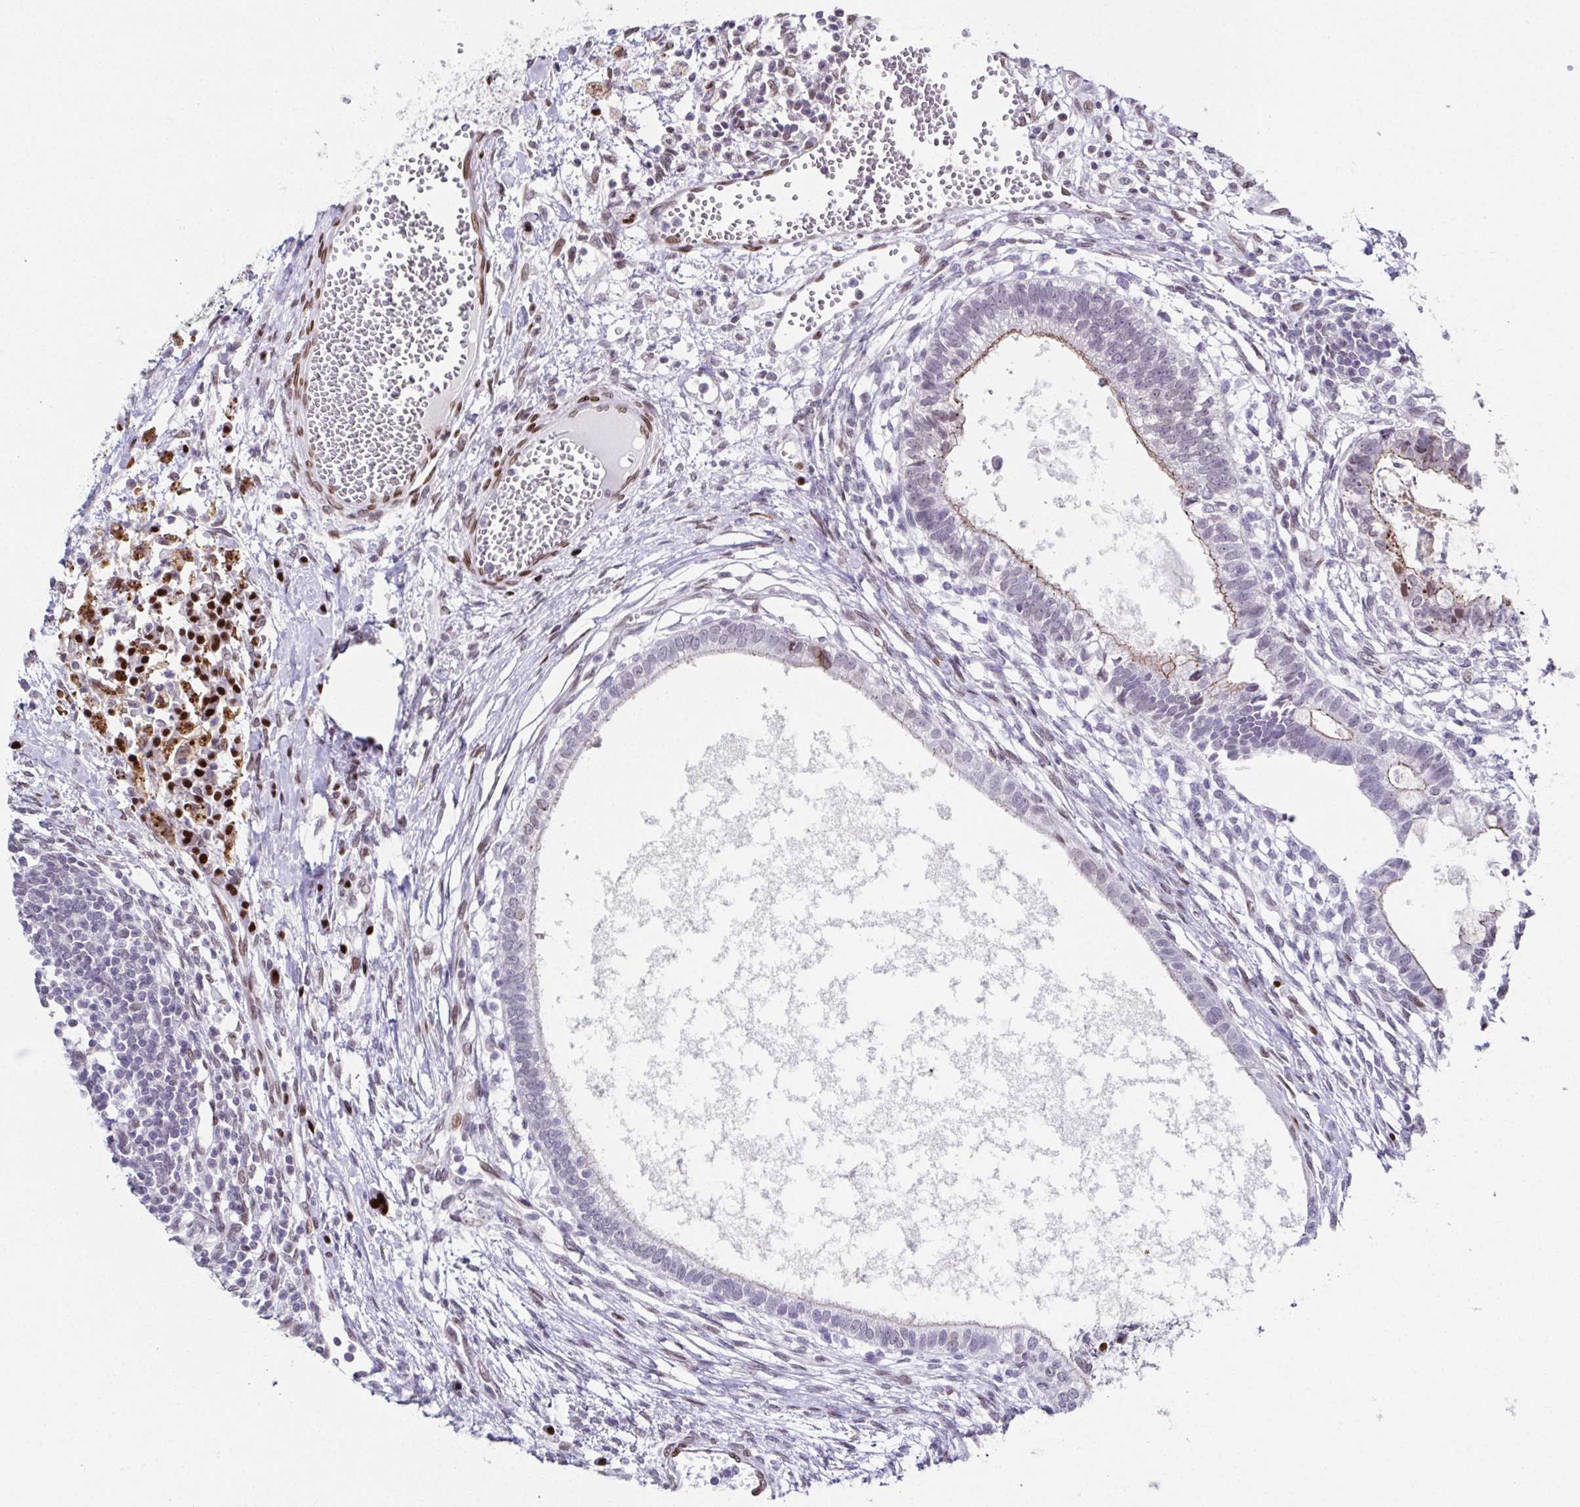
{"staining": {"intensity": "weak", "quantity": "<25%", "location": "cytoplasmic/membranous"}, "tissue": "testis cancer", "cell_type": "Tumor cells", "image_type": "cancer", "snomed": [{"axis": "morphology", "description": "Carcinoma, Embryonal, NOS"}, {"axis": "topography", "description": "Testis"}], "caption": "High power microscopy micrograph of an IHC image of testis embryonal carcinoma, revealing no significant positivity in tumor cells.", "gene": "RB1", "patient": {"sex": "male", "age": 37}}